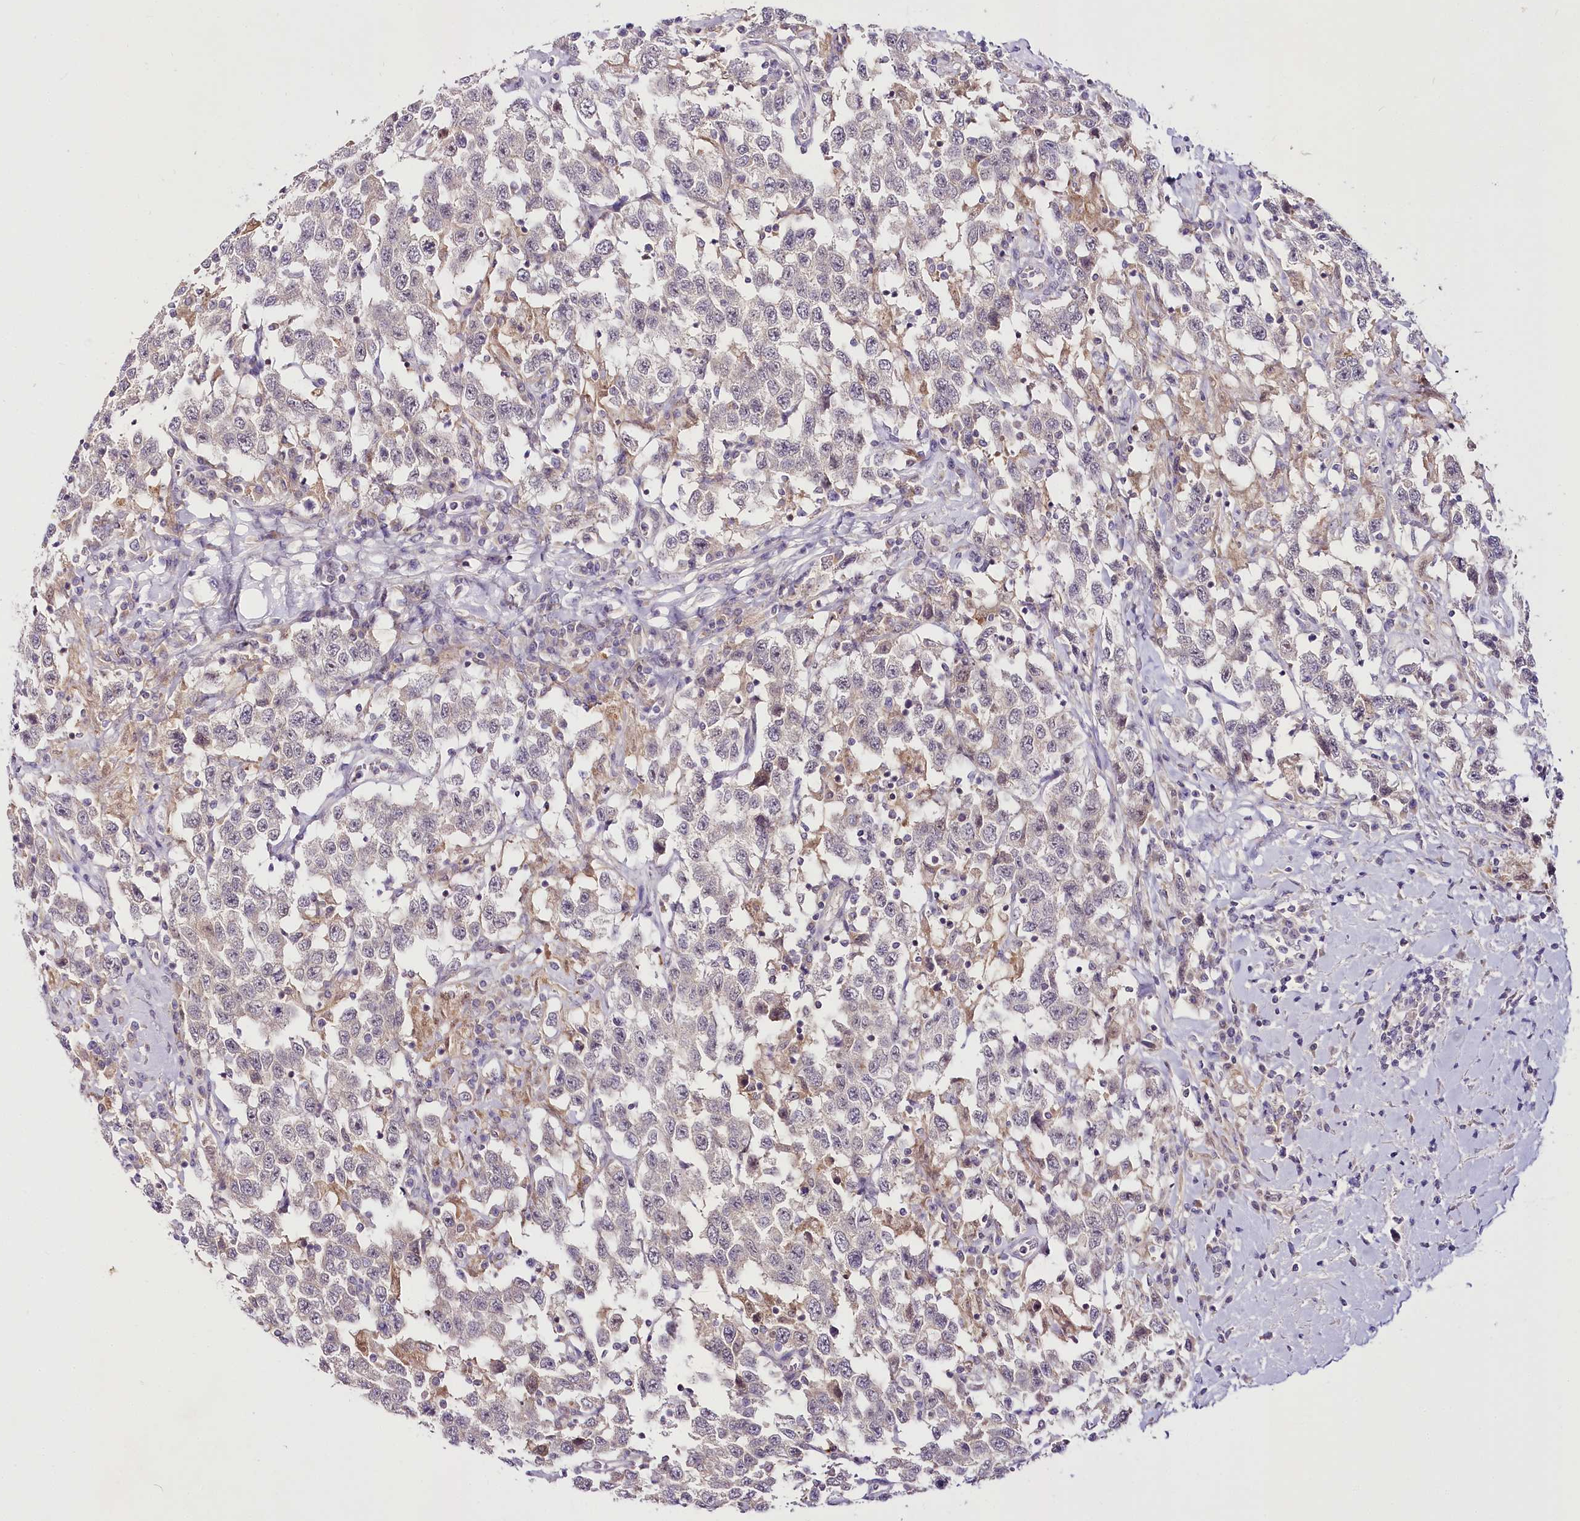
{"staining": {"intensity": "negative", "quantity": "none", "location": "none"}, "tissue": "testis cancer", "cell_type": "Tumor cells", "image_type": "cancer", "snomed": [{"axis": "morphology", "description": "Seminoma, NOS"}, {"axis": "topography", "description": "Testis"}], "caption": "Testis cancer was stained to show a protein in brown. There is no significant staining in tumor cells. Nuclei are stained in blue.", "gene": "VWA5A", "patient": {"sex": "male", "age": 41}}